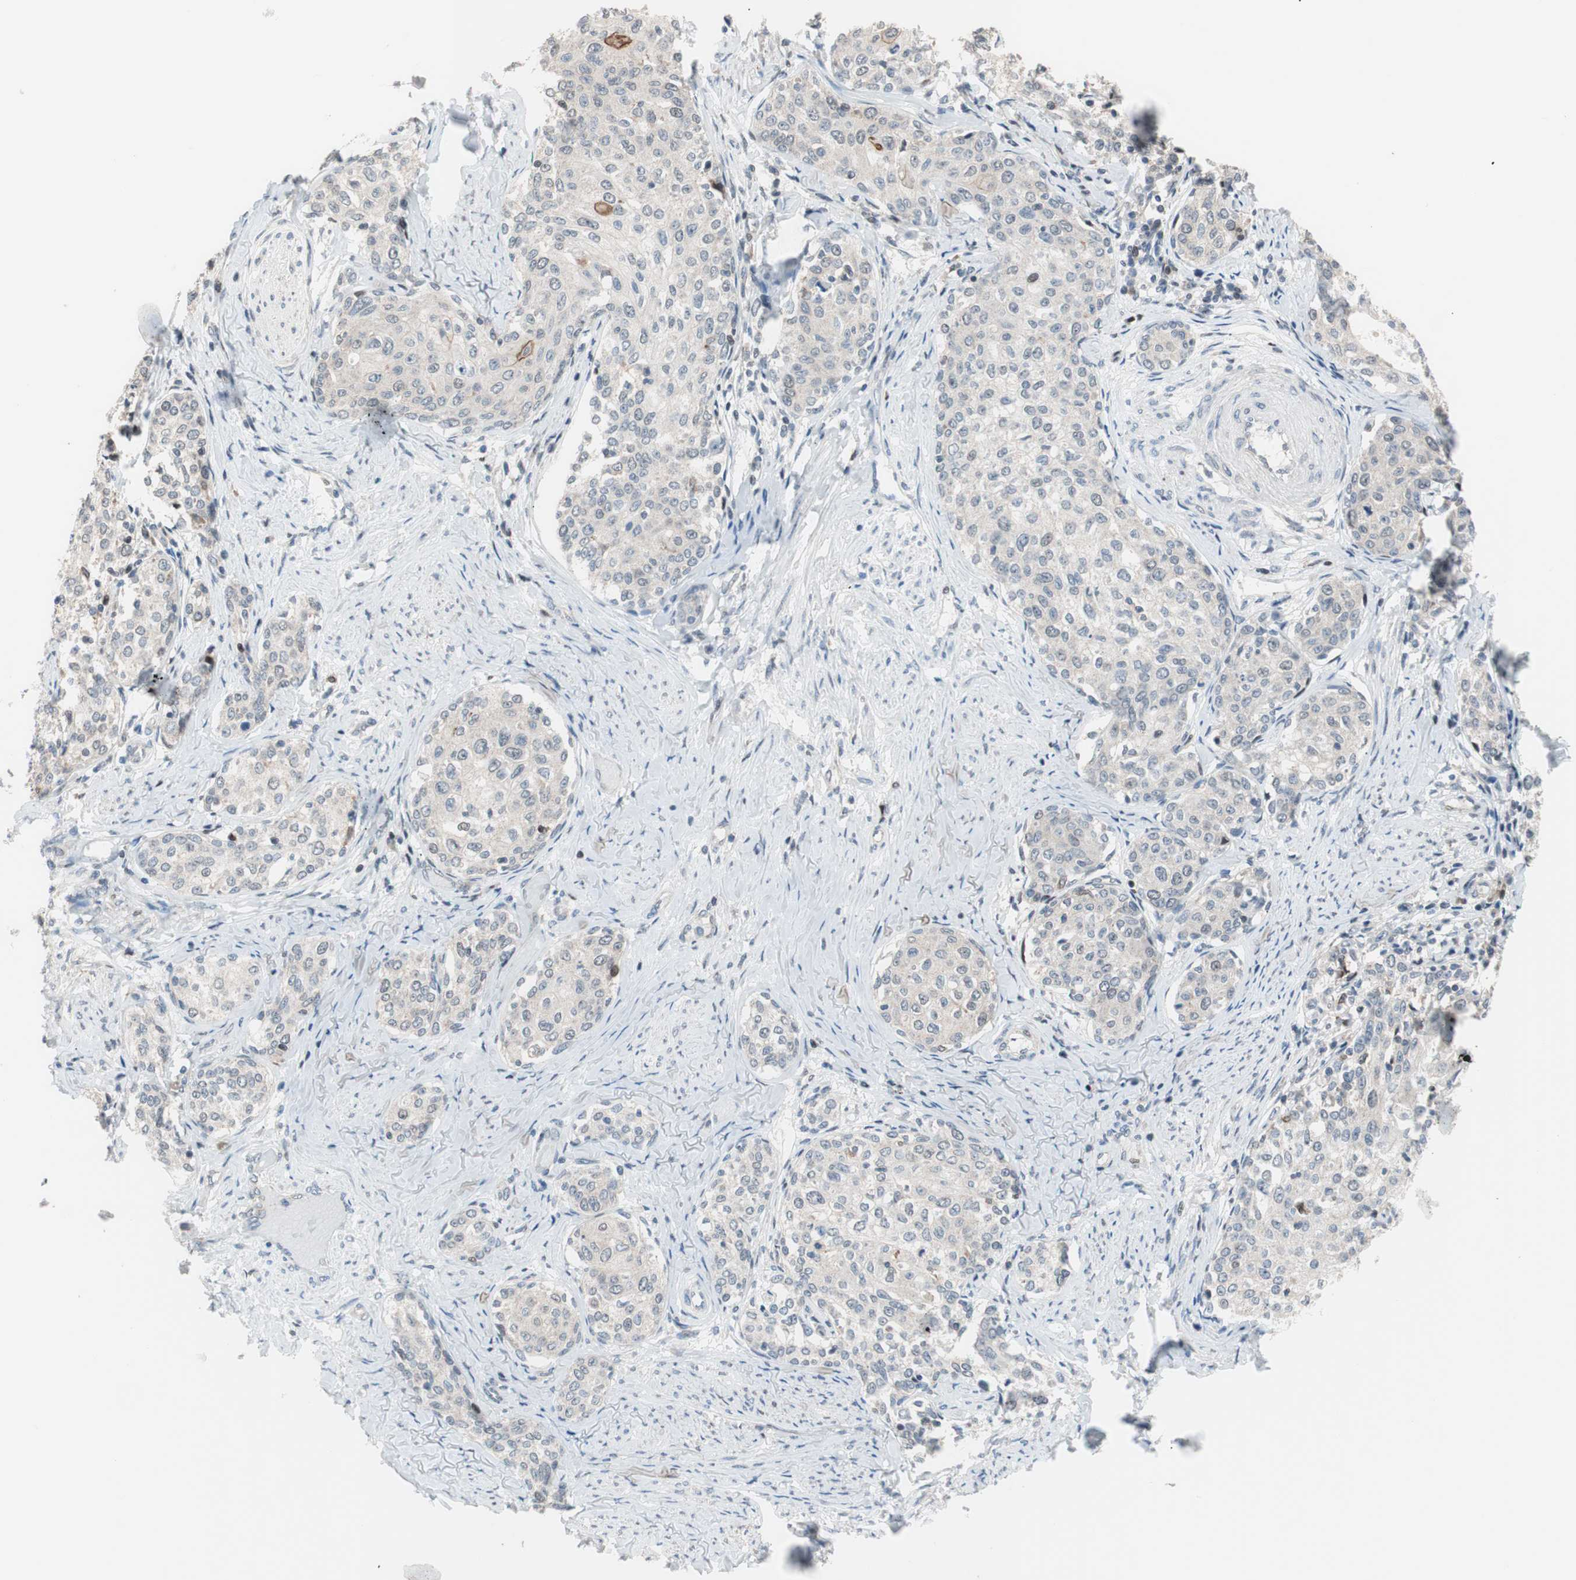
{"staining": {"intensity": "negative", "quantity": "none", "location": "none"}, "tissue": "cervical cancer", "cell_type": "Tumor cells", "image_type": "cancer", "snomed": [{"axis": "morphology", "description": "Squamous cell carcinoma, NOS"}, {"axis": "morphology", "description": "Adenocarcinoma, NOS"}, {"axis": "topography", "description": "Cervix"}], "caption": "The IHC micrograph has no significant positivity in tumor cells of cervical adenocarcinoma tissue. (DAB immunohistochemistry, high magnification).", "gene": "POLH", "patient": {"sex": "female", "age": 52}}